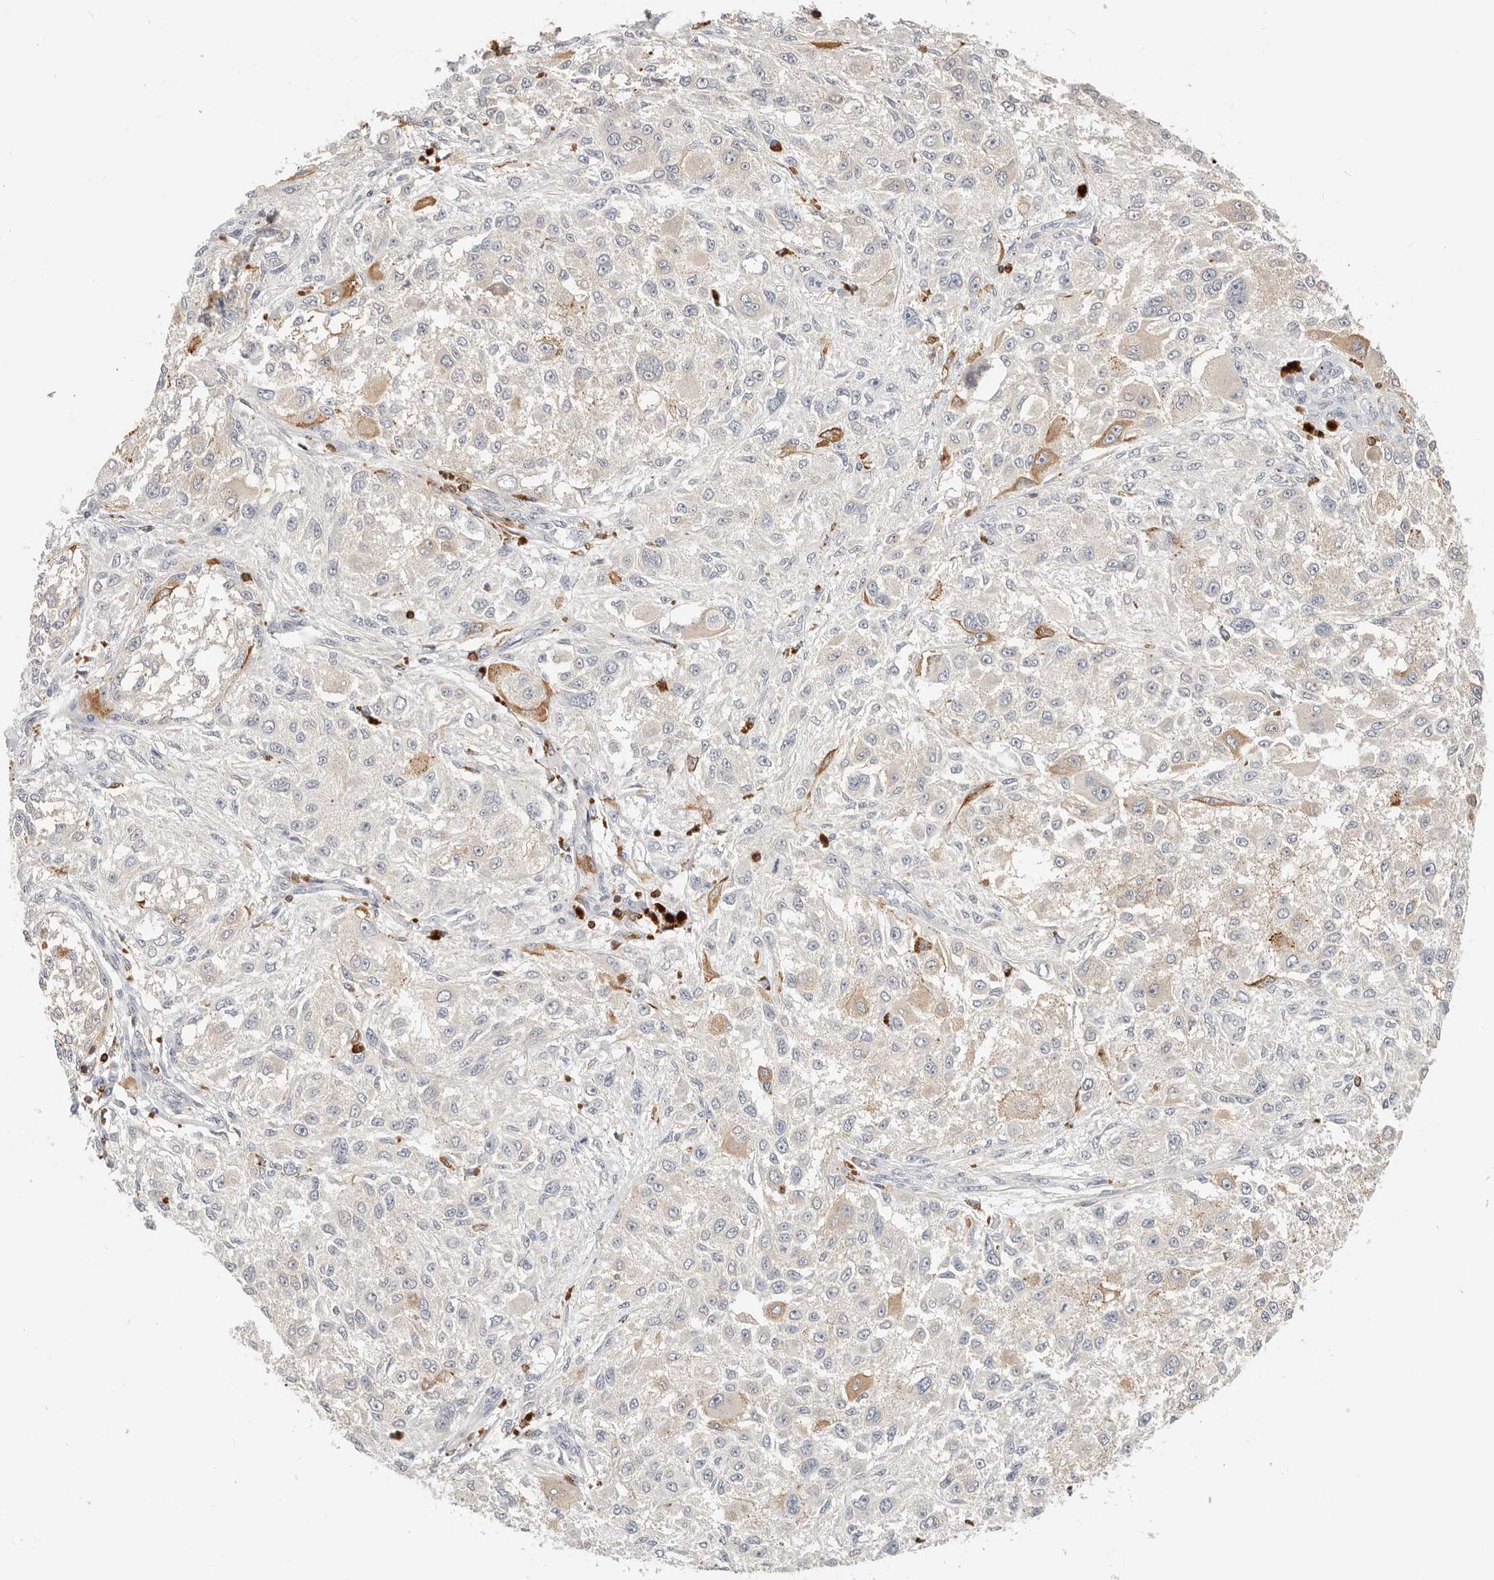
{"staining": {"intensity": "negative", "quantity": "none", "location": "none"}, "tissue": "melanoma", "cell_type": "Tumor cells", "image_type": "cancer", "snomed": [{"axis": "morphology", "description": "Necrosis, NOS"}, {"axis": "morphology", "description": "Malignant melanoma, NOS"}, {"axis": "topography", "description": "Skin"}], "caption": "Tumor cells are negative for brown protein staining in melanoma. (DAB (3,3'-diaminobenzidine) immunohistochemistry, high magnification).", "gene": "TMEM63B", "patient": {"sex": "female", "age": 87}}